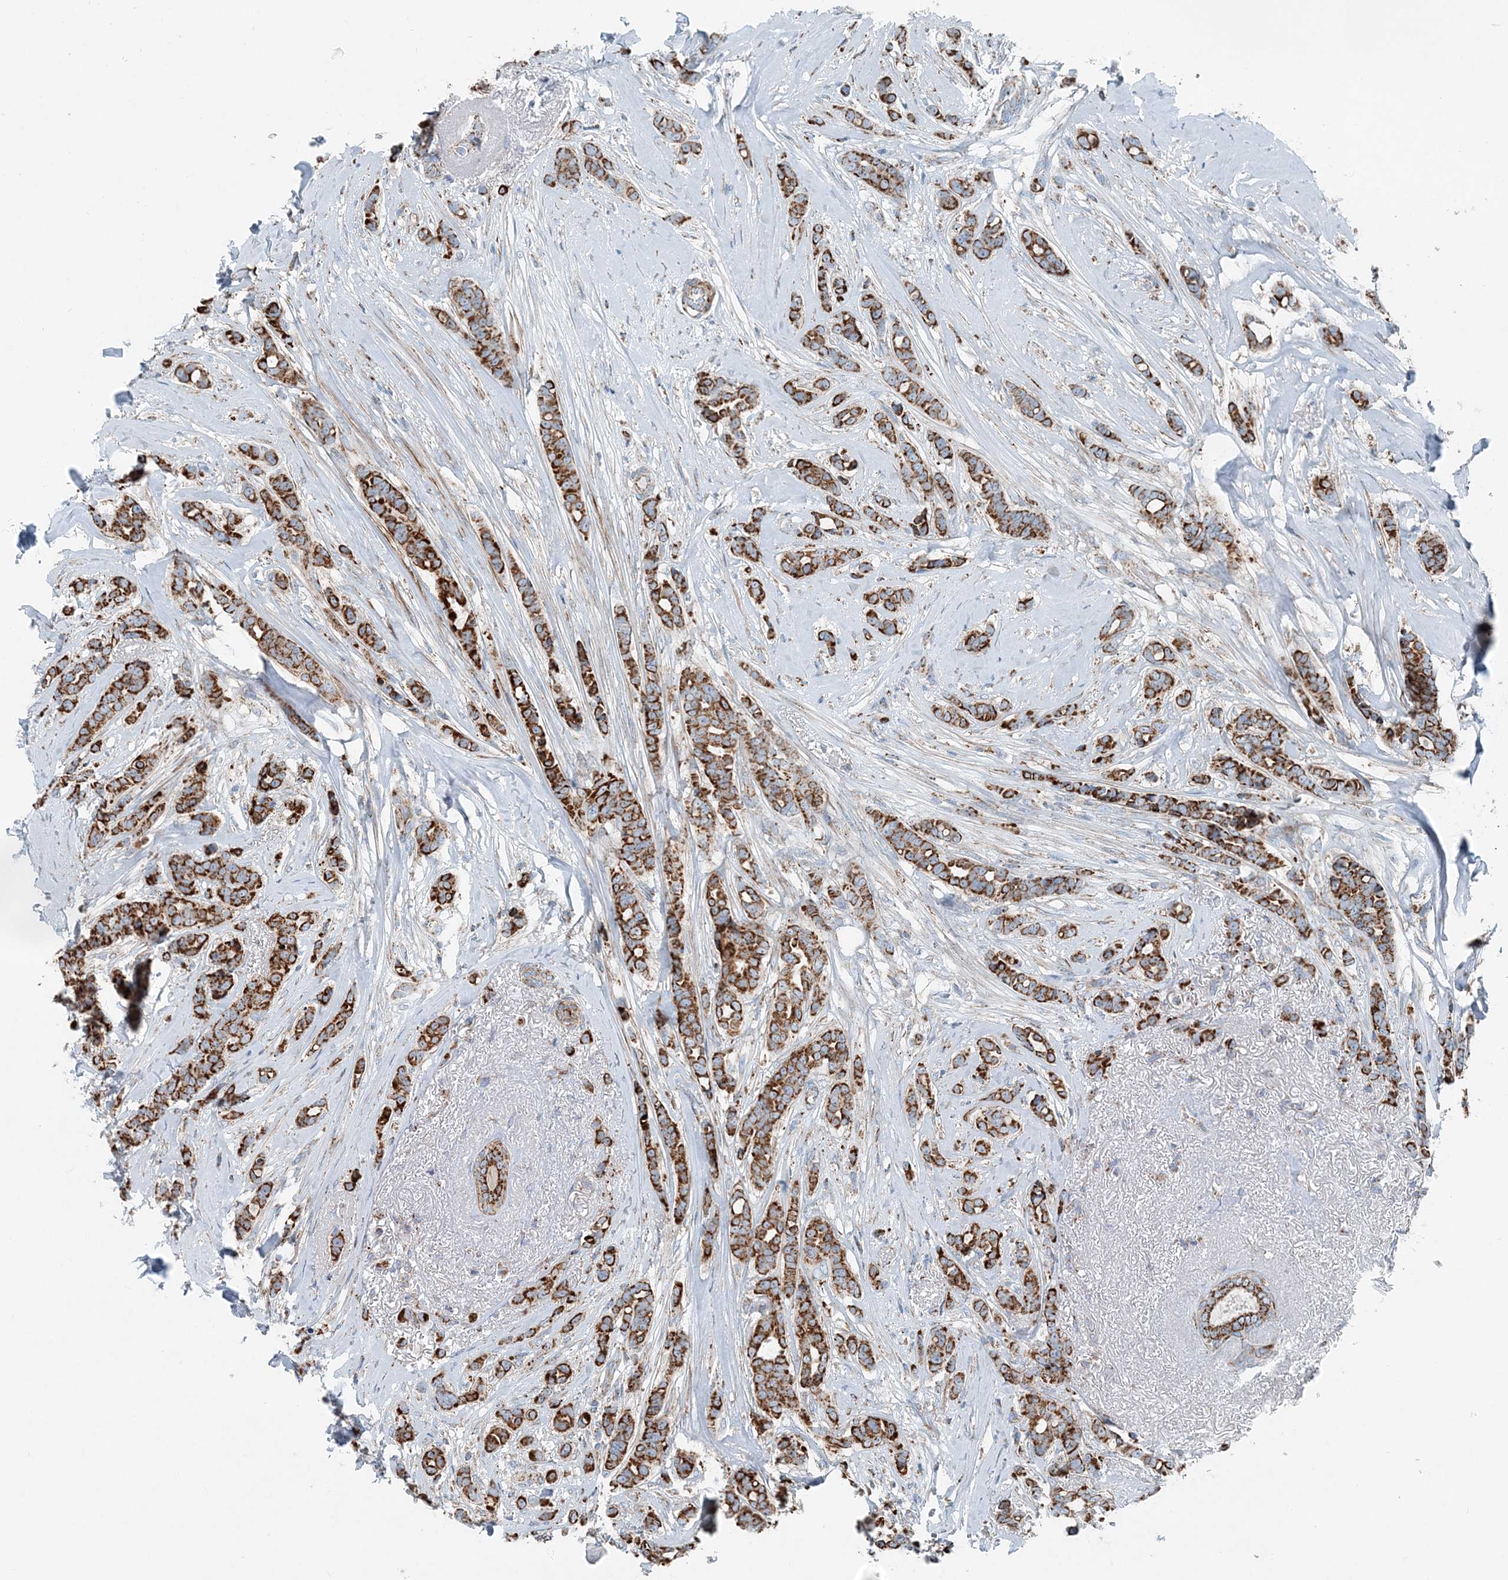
{"staining": {"intensity": "strong", "quantity": ">75%", "location": "cytoplasmic/membranous"}, "tissue": "breast cancer", "cell_type": "Tumor cells", "image_type": "cancer", "snomed": [{"axis": "morphology", "description": "Lobular carcinoma"}, {"axis": "topography", "description": "Breast"}], "caption": "About >75% of tumor cells in human breast cancer exhibit strong cytoplasmic/membranous protein expression as visualized by brown immunohistochemical staining.", "gene": "INTU", "patient": {"sex": "female", "age": 51}}